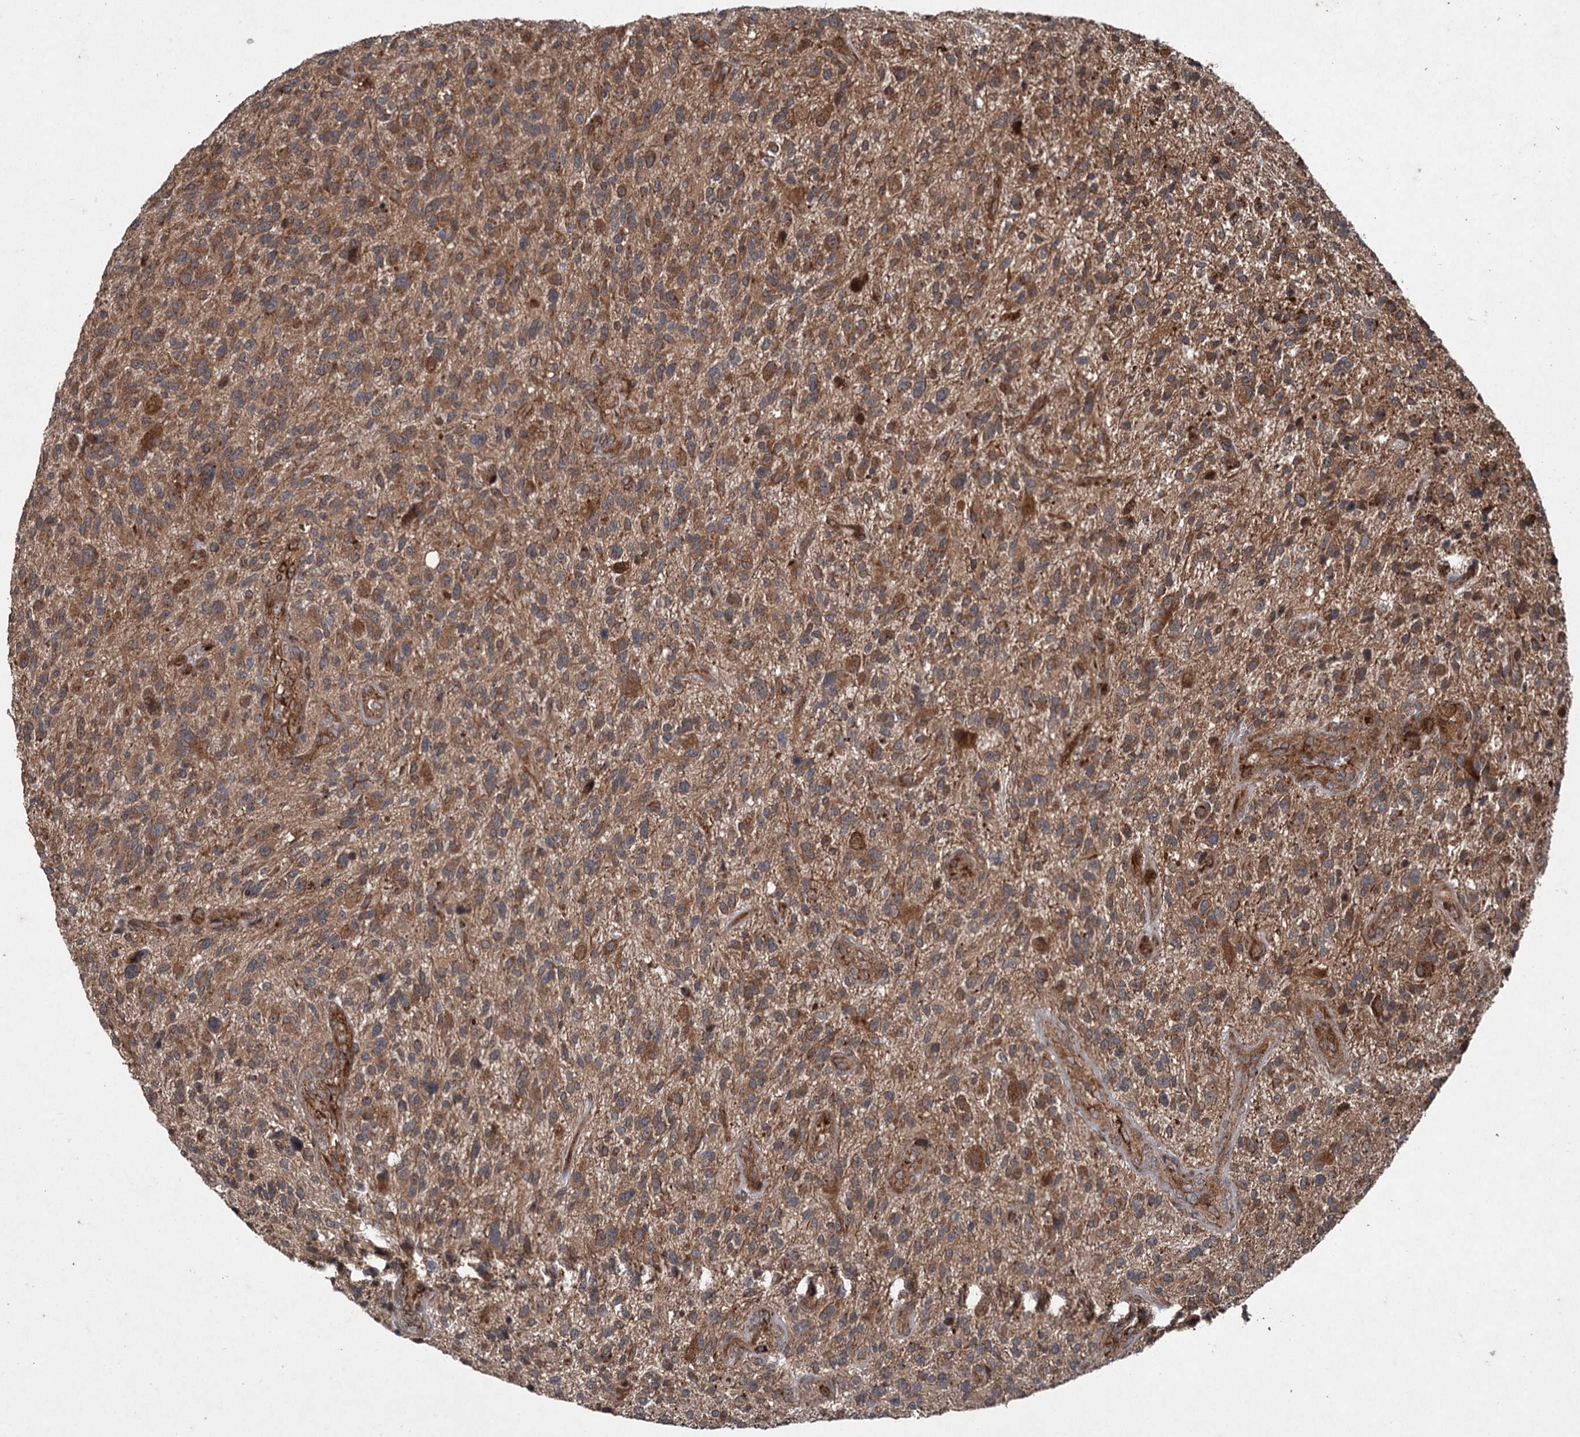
{"staining": {"intensity": "moderate", "quantity": ">75%", "location": "cytoplasmic/membranous"}, "tissue": "glioma", "cell_type": "Tumor cells", "image_type": "cancer", "snomed": [{"axis": "morphology", "description": "Glioma, malignant, High grade"}, {"axis": "topography", "description": "Brain"}], "caption": "Human high-grade glioma (malignant) stained with a brown dye reveals moderate cytoplasmic/membranous positive positivity in approximately >75% of tumor cells.", "gene": "ALAS1", "patient": {"sex": "male", "age": 47}}